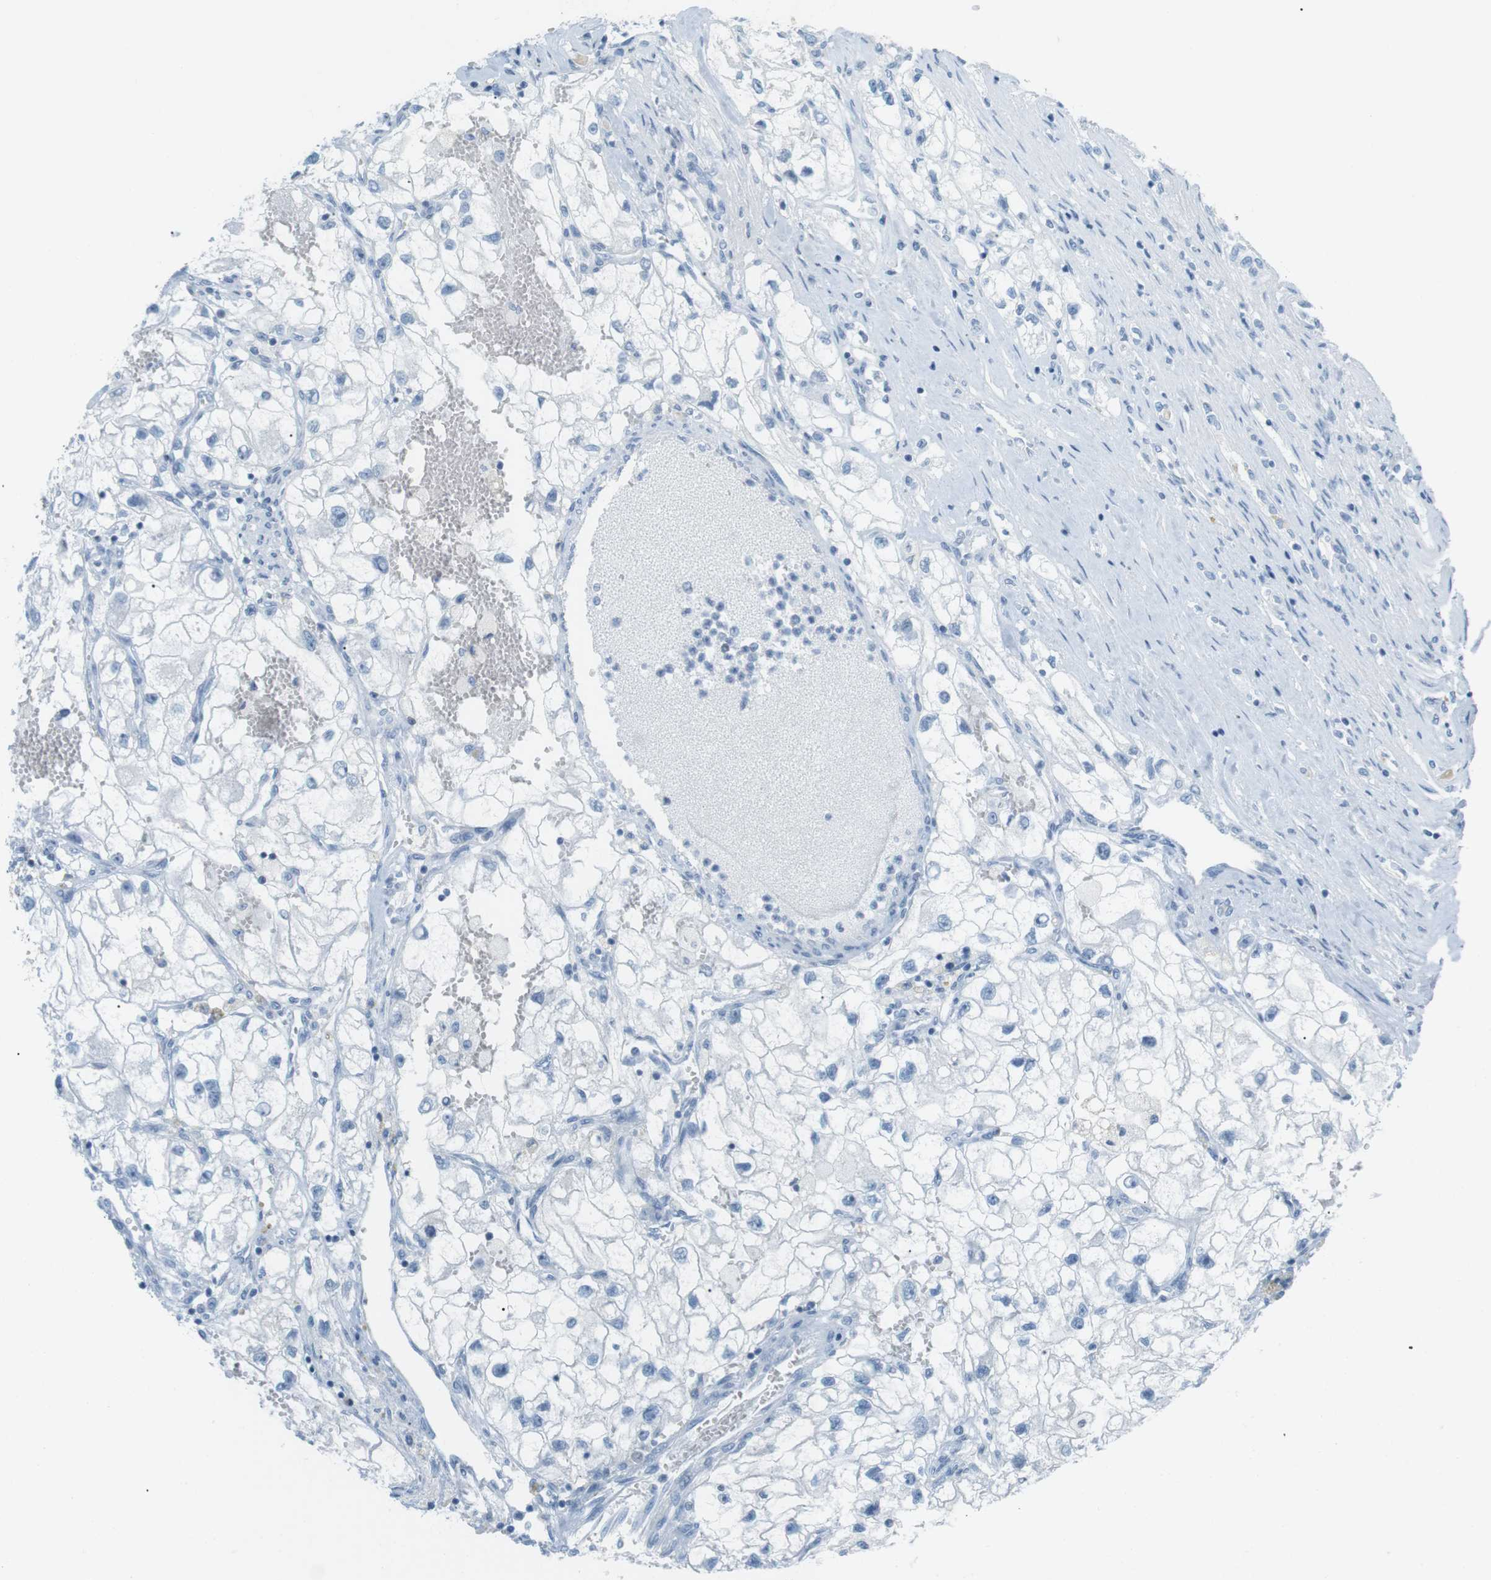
{"staining": {"intensity": "negative", "quantity": "none", "location": "none"}, "tissue": "renal cancer", "cell_type": "Tumor cells", "image_type": "cancer", "snomed": [{"axis": "morphology", "description": "Adenocarcinoma, NOS"}, {"axis": "topography", "description": "Kidney"}], "caption": "DAB (3,3'-diaminobenzidine) immunohistochemical staining of renal adenocarcinoma shows no significant staining in tumor cells.", "gene": "AZGP1", "patient": {"sex": "female", "age": 70}}